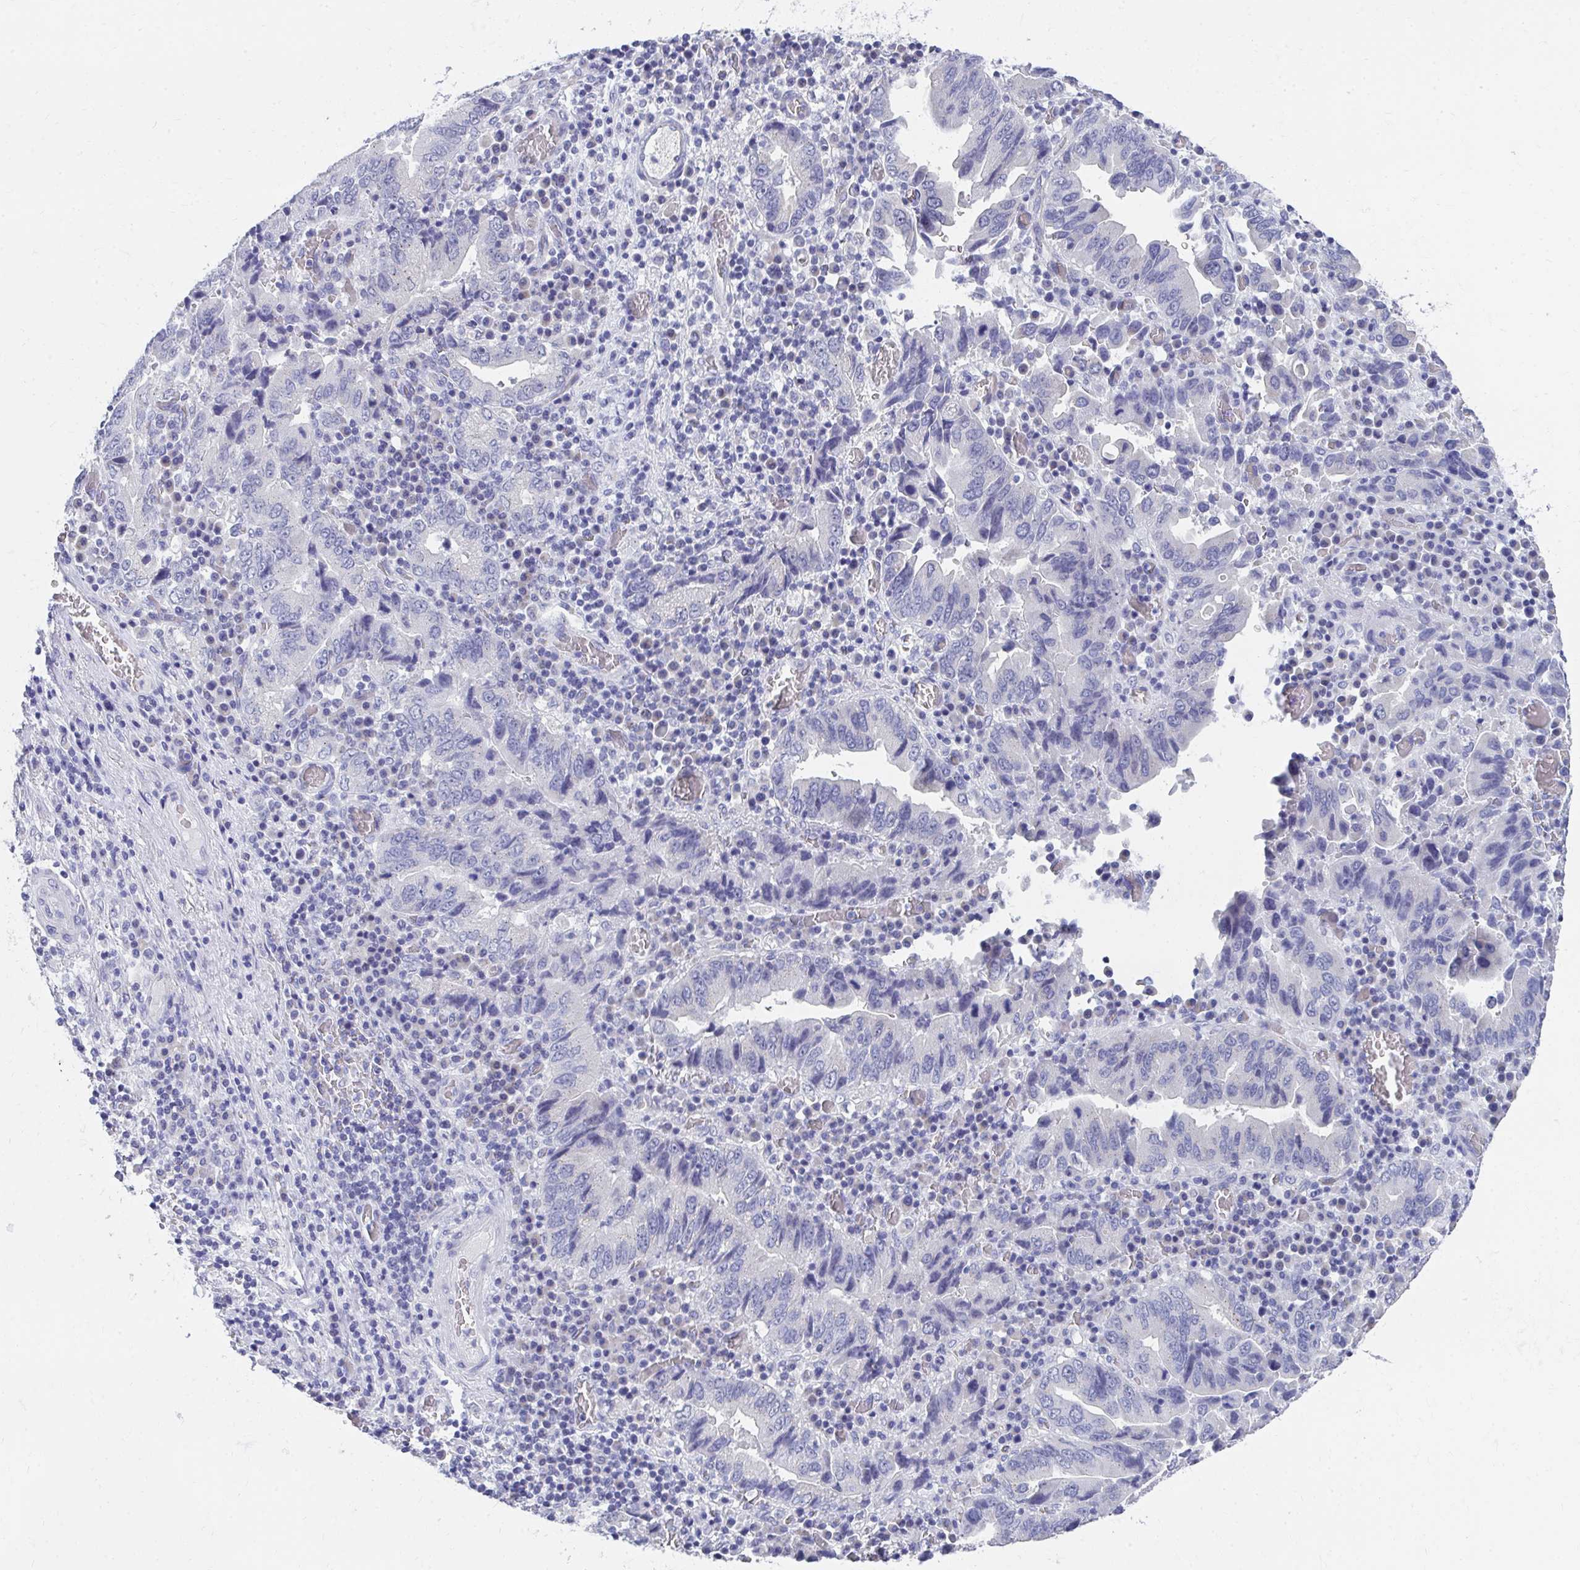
{"staining": {"intensity": "negative", "quantity": "none", "location": "none"}, "tissue": "stomach cancer", "cell_type": "Tumor cells", "image_type": "cancer", "snomed": [{"axis": "morphology", "description": "Adenocarcinoma, NOS"}, {"axis": "topography", "description": "Stomach, upper"}], "caption": "DAB (3,3'-diaminobenzidine) immunohistochemical staining of human stomach cancer demonstrates no significant staining in tumor cells. (Immunohistochemistry (ihc), brightfield microscopy, high magnification).", "gene": "TMPRSS2", "patient": {"sex": "male", "age": 74}}